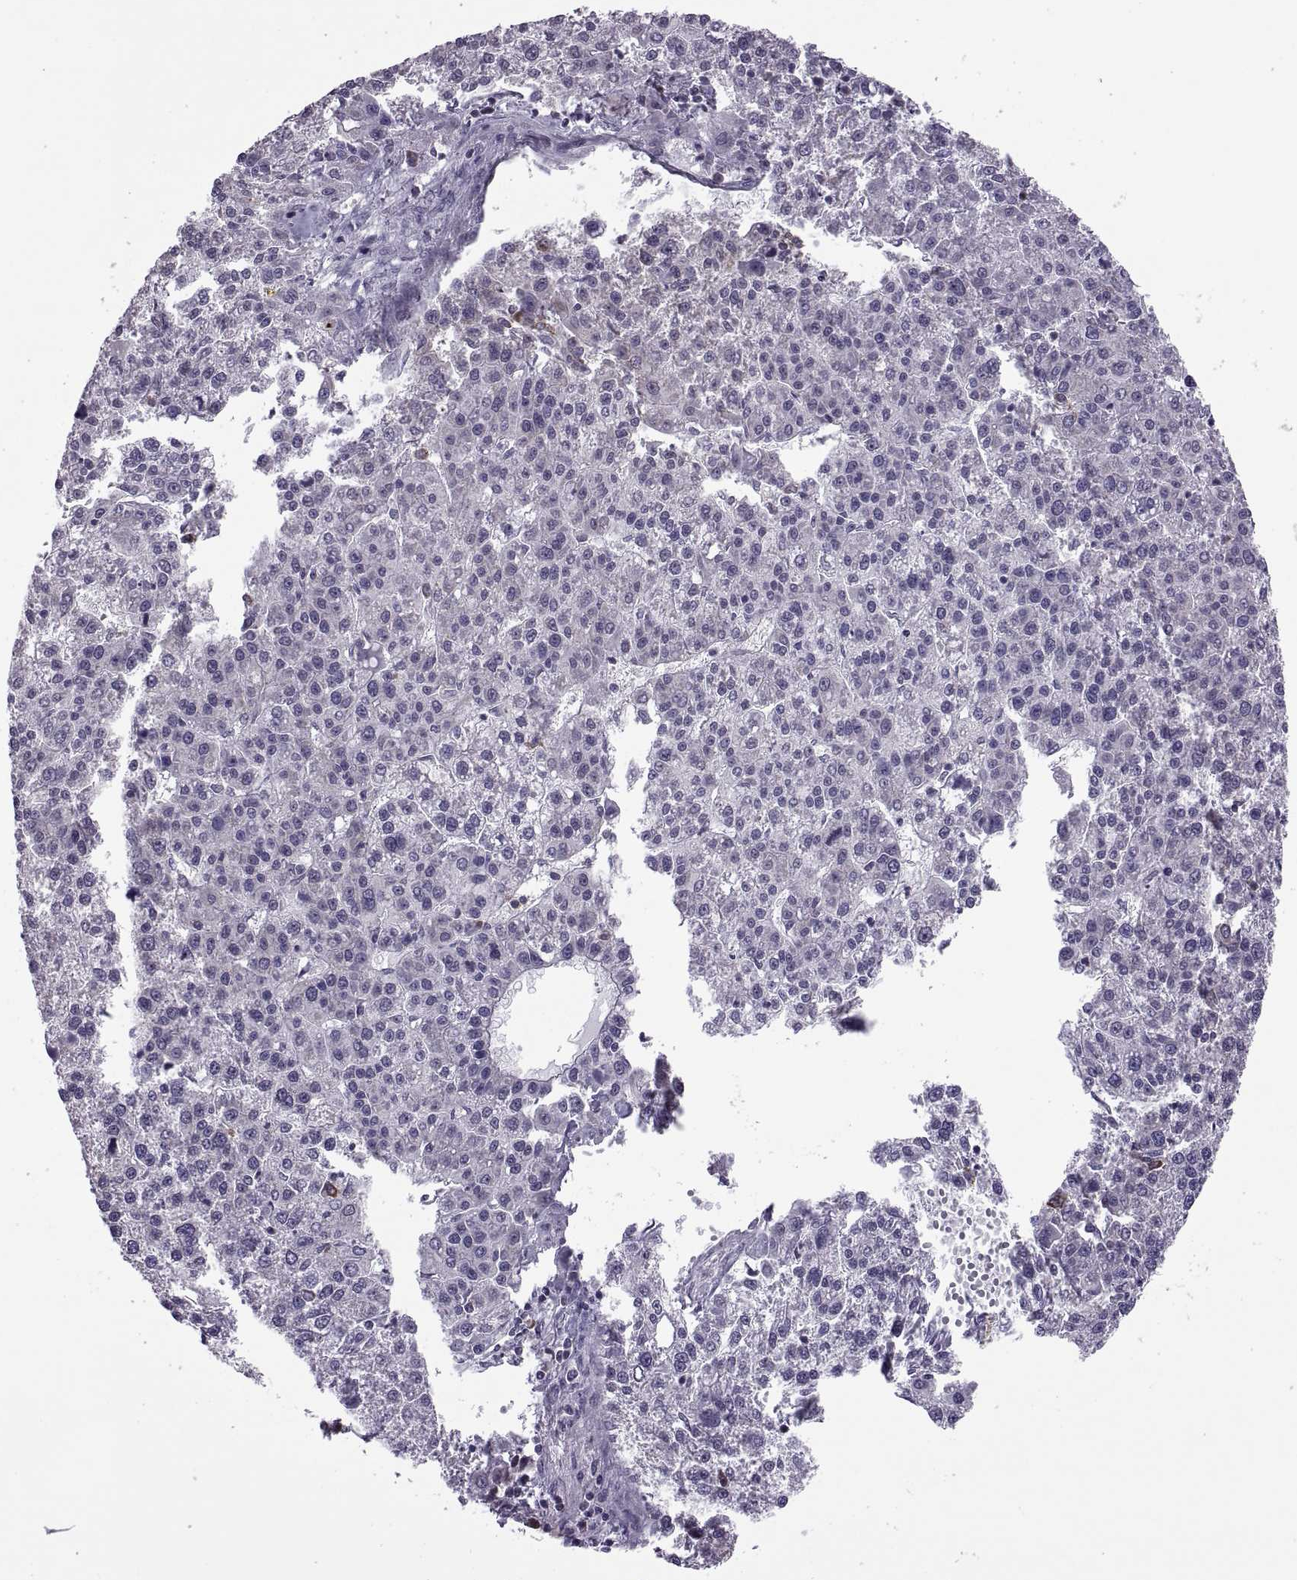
{"staining": {"intensity": "negative", "quantity": "none", "location": "none"}, "tissue": "liver cancer", "cell_type": "Tumor cells", "image_type": "cancer", "snomed": [{"axis": "morphology", "description": "Carcinoma, Hepatocellular, NOS"}, {"axis": "topography", "description": "Liver"}], "caption": "Immunohistochemistry (IHC) image of human liver cancer stained for a protein (brown), which exhibits no positivity in tumor cells. (DAB (3,3'-diaminobenzidine) immunohistochemistry (IHC), high magnification).", "gene": "PABPC1", "patient": {"sex": "female", "age": 58}}